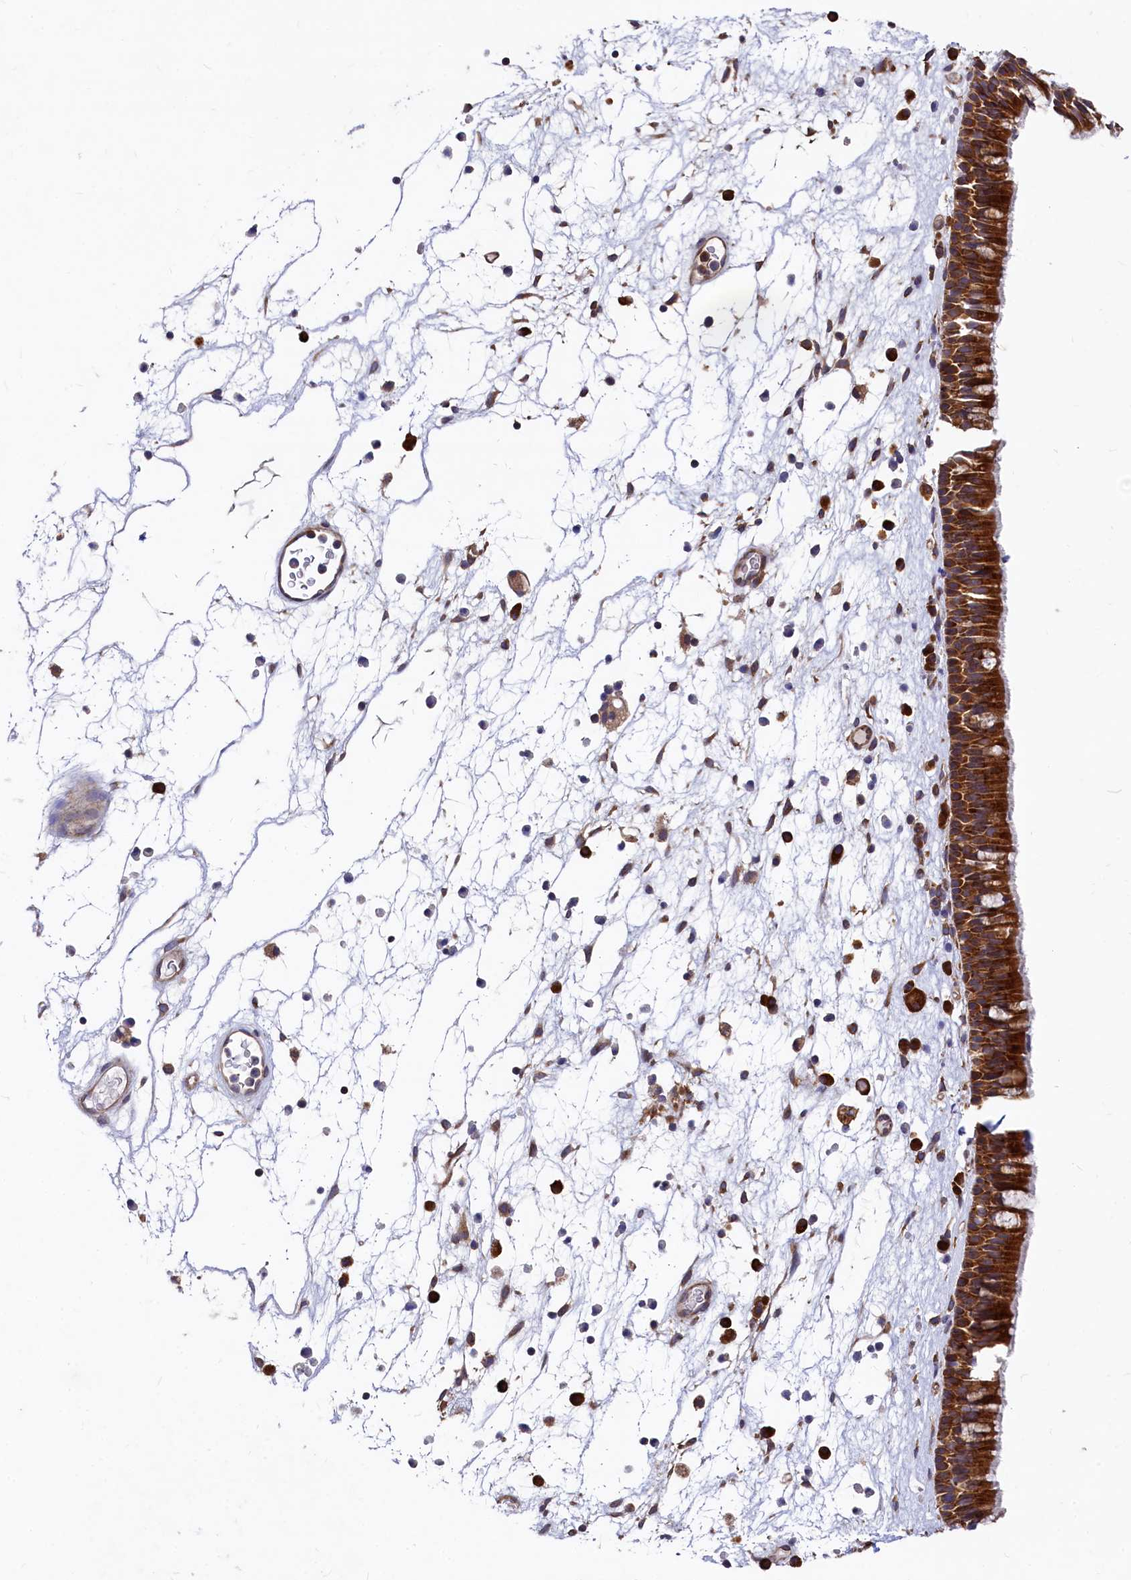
{"staining": {"intensity": "strong", "quantity": ">75%", "location": "cytoplasmic/membranous"}, "tissue": "nasopharynx", "cell_type": "Respiratory epithelial cells", "image_type": "normal", "snomed": [{"axis": "morphology", "description": "Normal tissue, NOS"}, {"axis": "morphology", "description": "Inflammation, NOS"}, {"axis": "morphology", "description": "Malignant melanoma, Metastatic site"}, {"axis": "topography", "description": "Nasopharynx"}], "caption": "DAB (3,3'-diaminobenzidine) immunohistochemical staining of normal human nasopharynx reveals strong cytoplasmic/membranous protein expression in approximately >75% of respiratory epithelial cells.", "gene": "EIF2B2", "patient": {"sex": "male", "age": 70}}